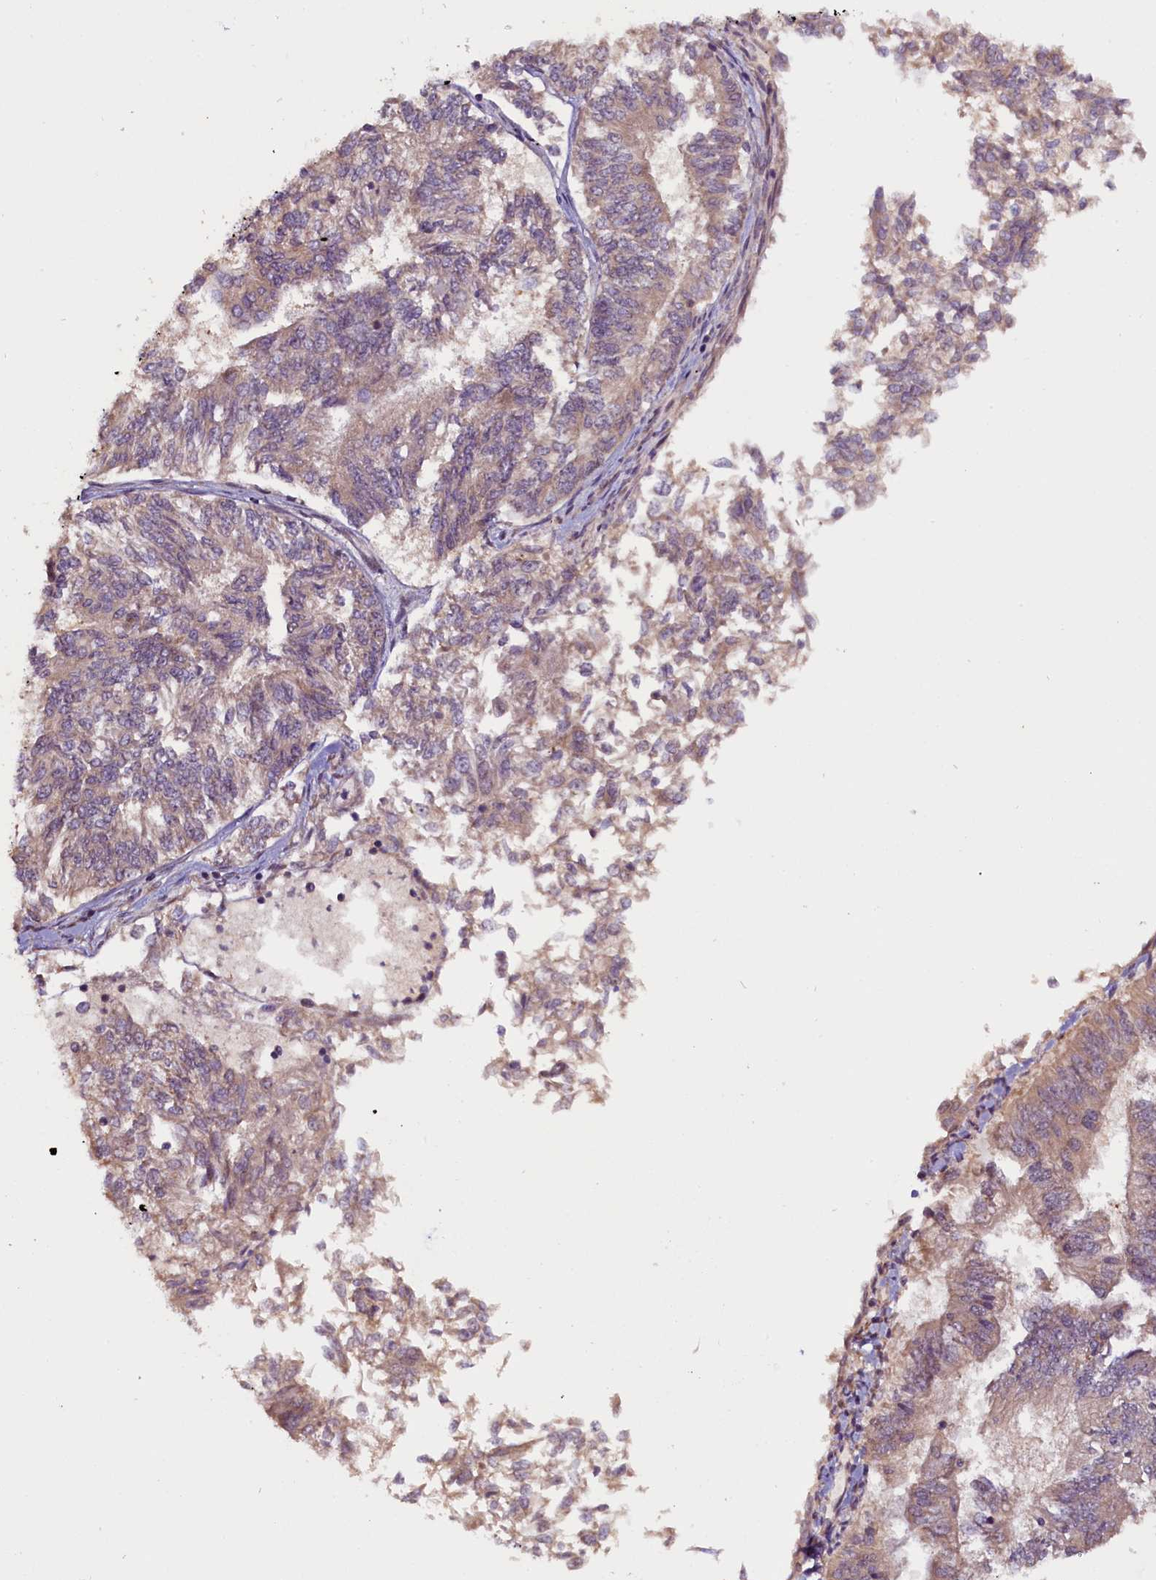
{"staining": {"intensity": "weak", "quantity": "25%-75%", "location": "cytoplasmic/membranous"}, "tissue": "endometrial cancer", "cell_type": "Tumor cells", "image_type": "cancer", "snomed": [{"axis": "morphology", "description": "Adenocarcinoma, NOS"}, {"axis": "topography", "description": "Endometrium"}], "caption": "This is a micrograph of immunohistochemistry staining of adenocarcinoma (endometrial), which shows weak staining in the cytoplasmic/membranous of tumor cells.", "gene": "RPUSD2", "patient": {"sex": "female", "age": 58}}